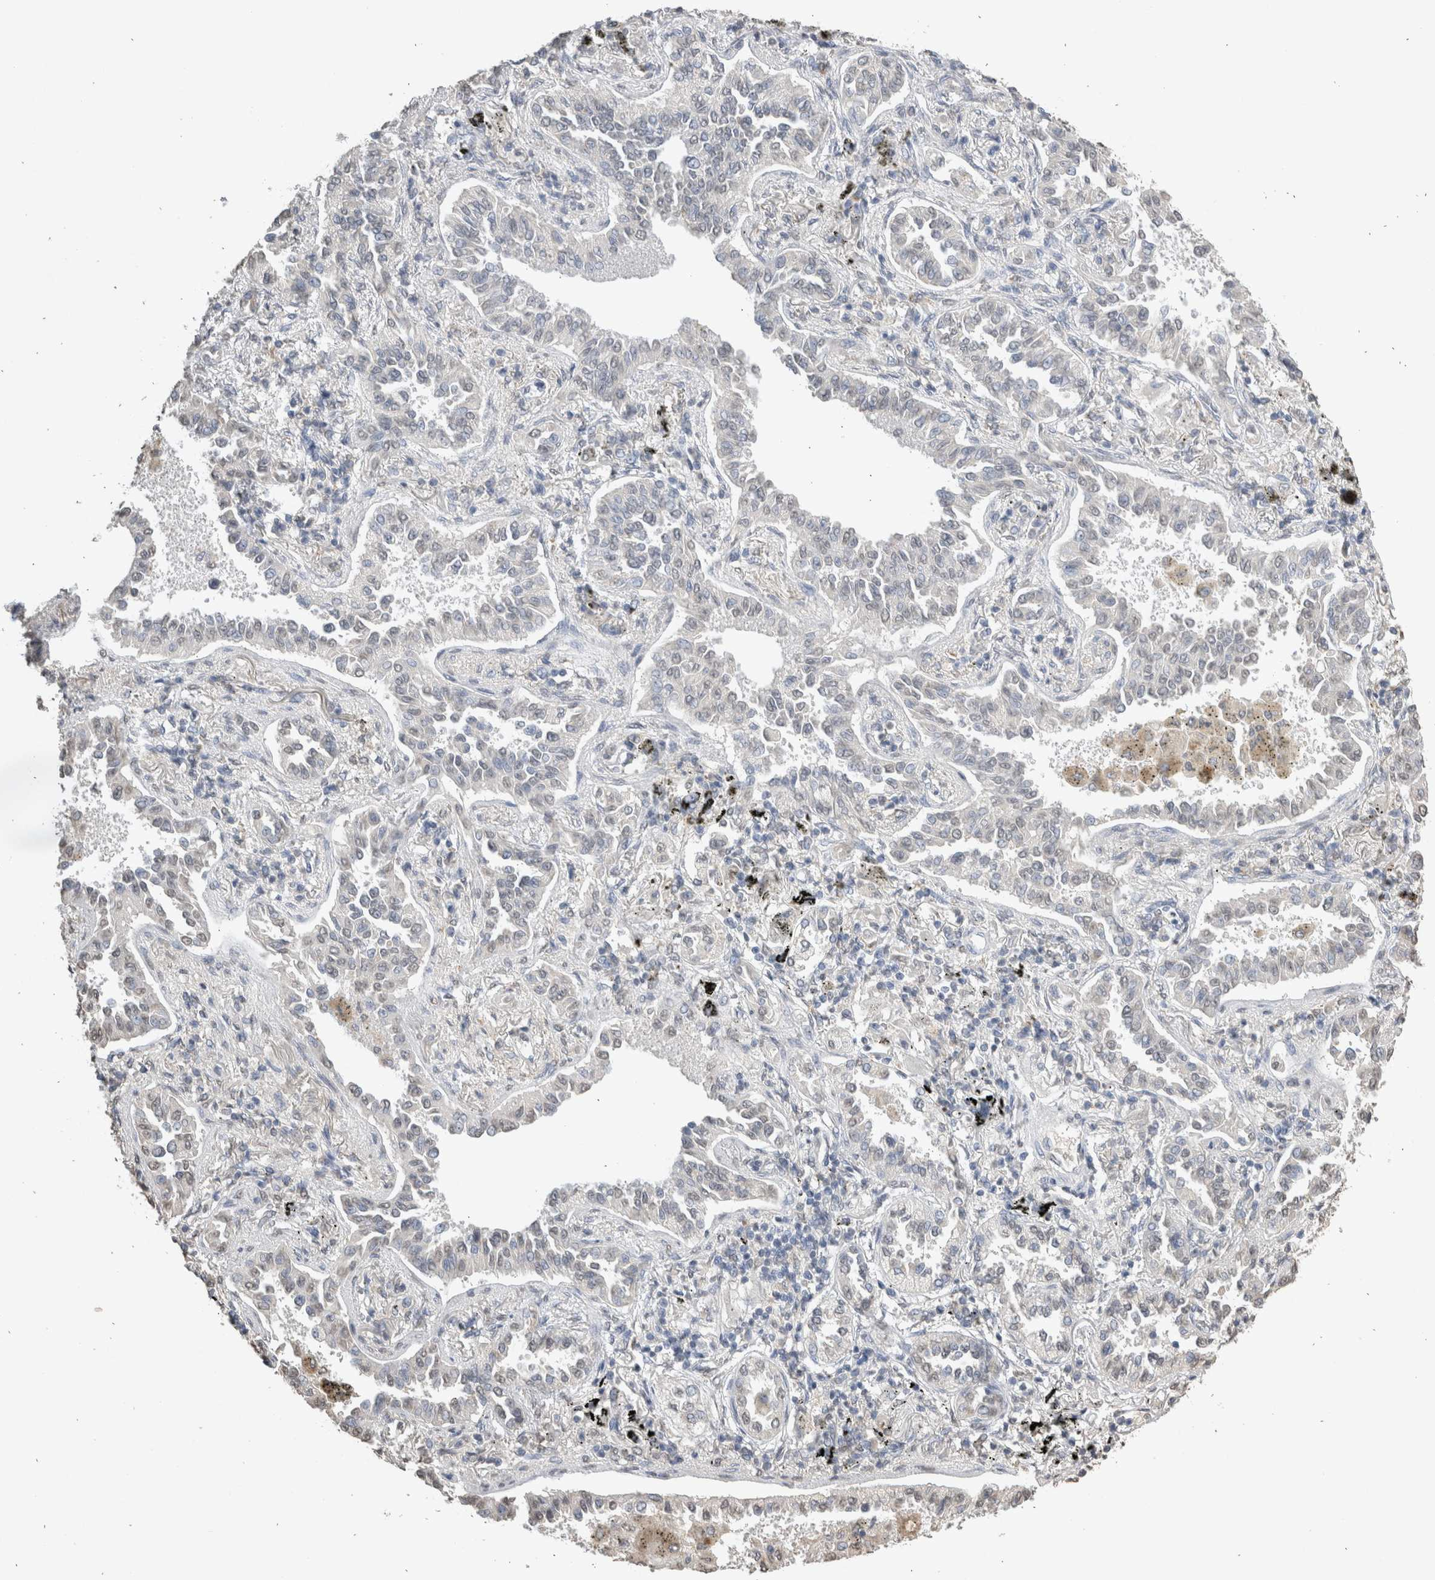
{"staining": {"intensity": "negative", "quantity": "none", "location": "none"}, "tissue": "lung cancer", "cell_type": "Tumor cells", "image_type": "cancer", "snomed": [{"axis": "morphology", "description": "Normal tissue, NOS"}, {"axis": "morphology", "description": "Adenocarcinoma, NOS"}, {"axis": "topography", "description": "Lung"}], "caption": "The image displays no significant positivity in tumor cells of adenocarcinoma (lung). (IHC, brightfield microscopy, high magnification).", "gene": "LGALS2", "patient": {"sex": "male", "age": 59}}